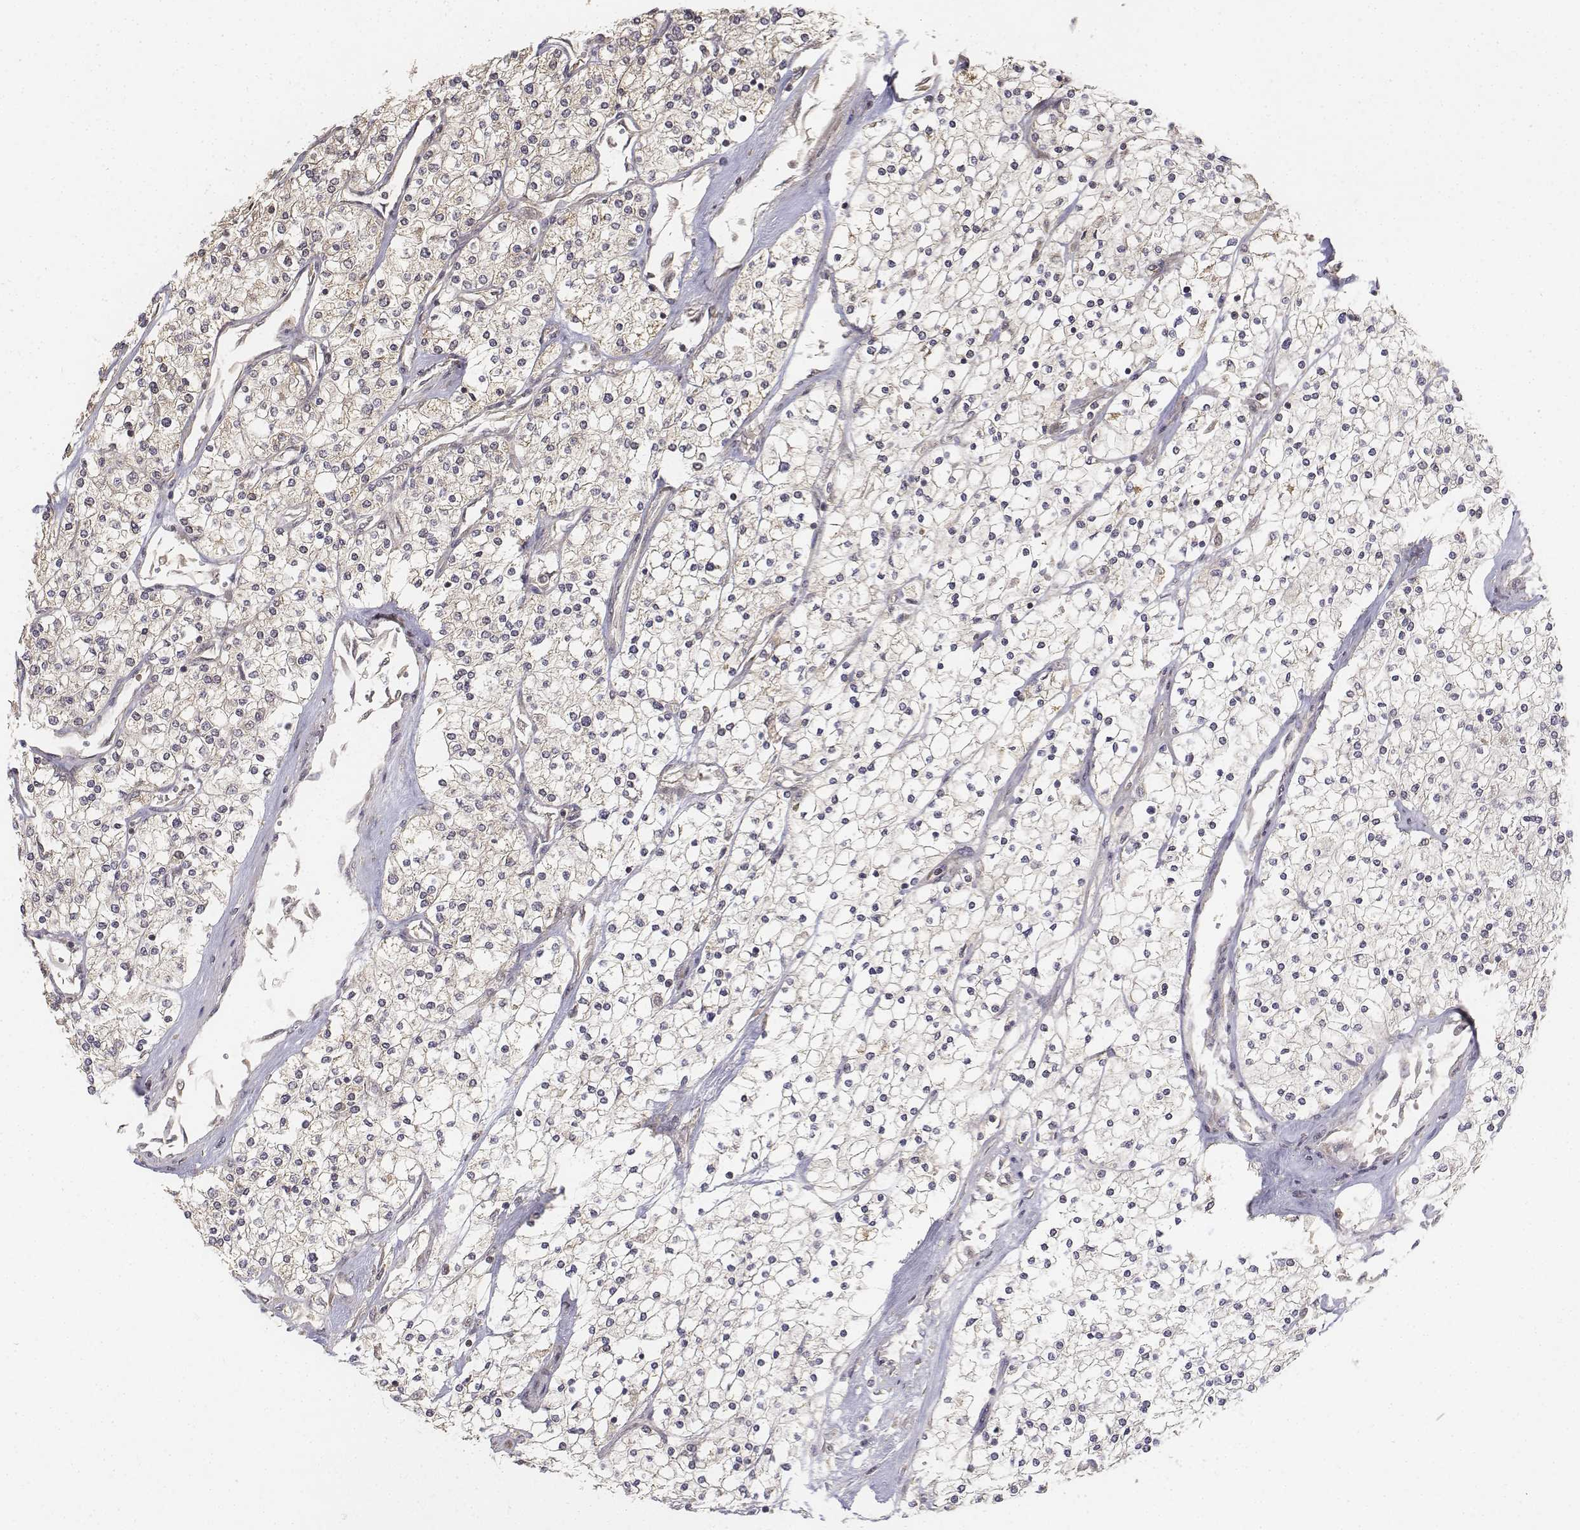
{"staining": {"intensity": "weak", "quantity": "<25%", "location": "cytoplasmic/membranous"}, "tissue": "renal cancer", "cell_type": "Tumor cells", "image_type": "cancer", "snomed": [{"axis": "morphology", "description": "Adenocarcinoma, NOS"}, {"axis": "topography", "description": "Kidney"}], "caption": "Tumor cells show no significant protein positivity in renal cancer (adenocarcinoma). (Brightfield microscopy of DAB immunohistochemistry (IHC) at high magnification).", "gene": "FBXO21", "patient": {"sex": "male", "age": 80}}